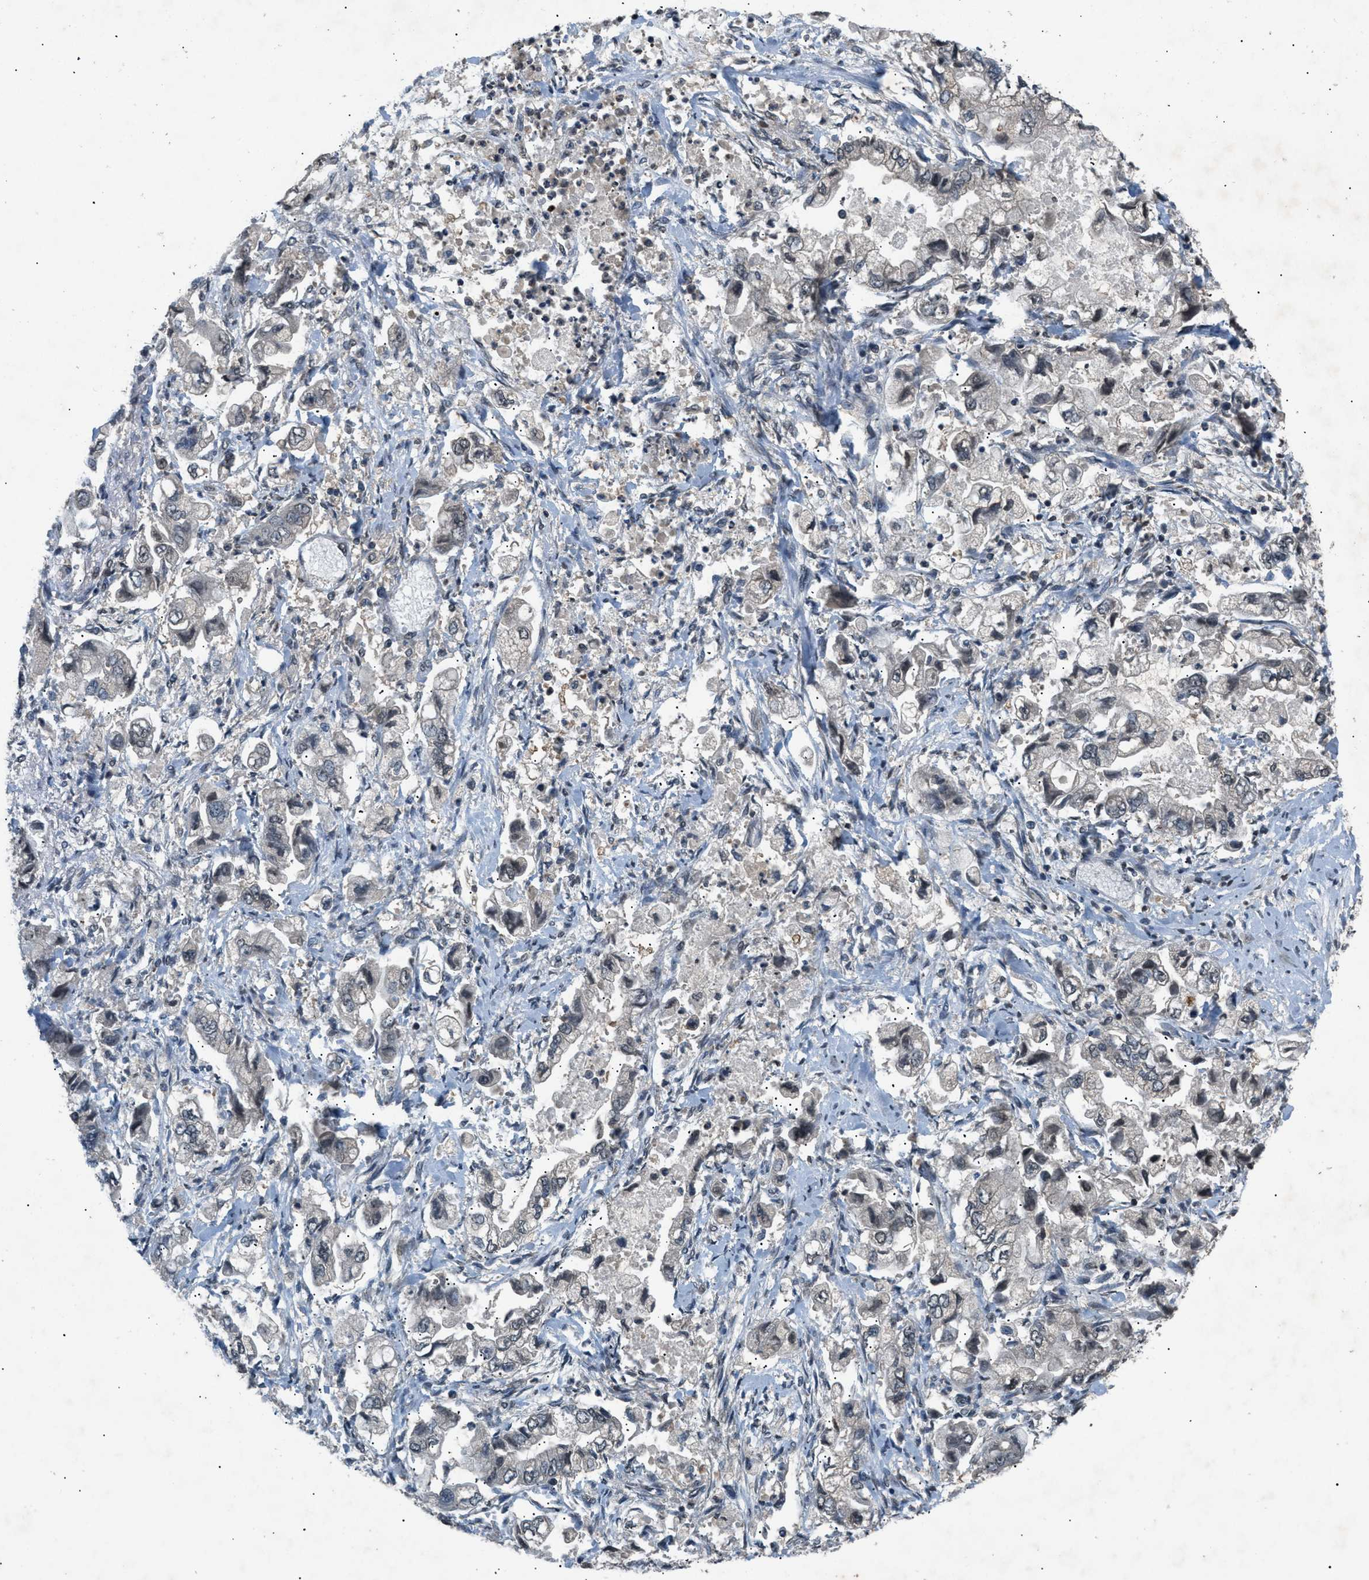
{"staining": {"intensity": "weak", "quantity": "<25%", "location": "nuclear"}, "tissue": "stomach cancer", "cell_type": "Tumor cells", "image_type": "cancer", "snomed": [{"axis": "morphology", "description": "Normal tissue, NOS"}, {"axis": "morphology", "description": "Adenocarcinoma, NOS"}, {"axis": "topography", "description": "Stomach"}], "caption": "Immunohistochemical staining of human adenocarcinoma (stomach) displays no significant expression in tumor cells.", "gene": "RBM5", "patient": {"sex": "male", "age": 62}}